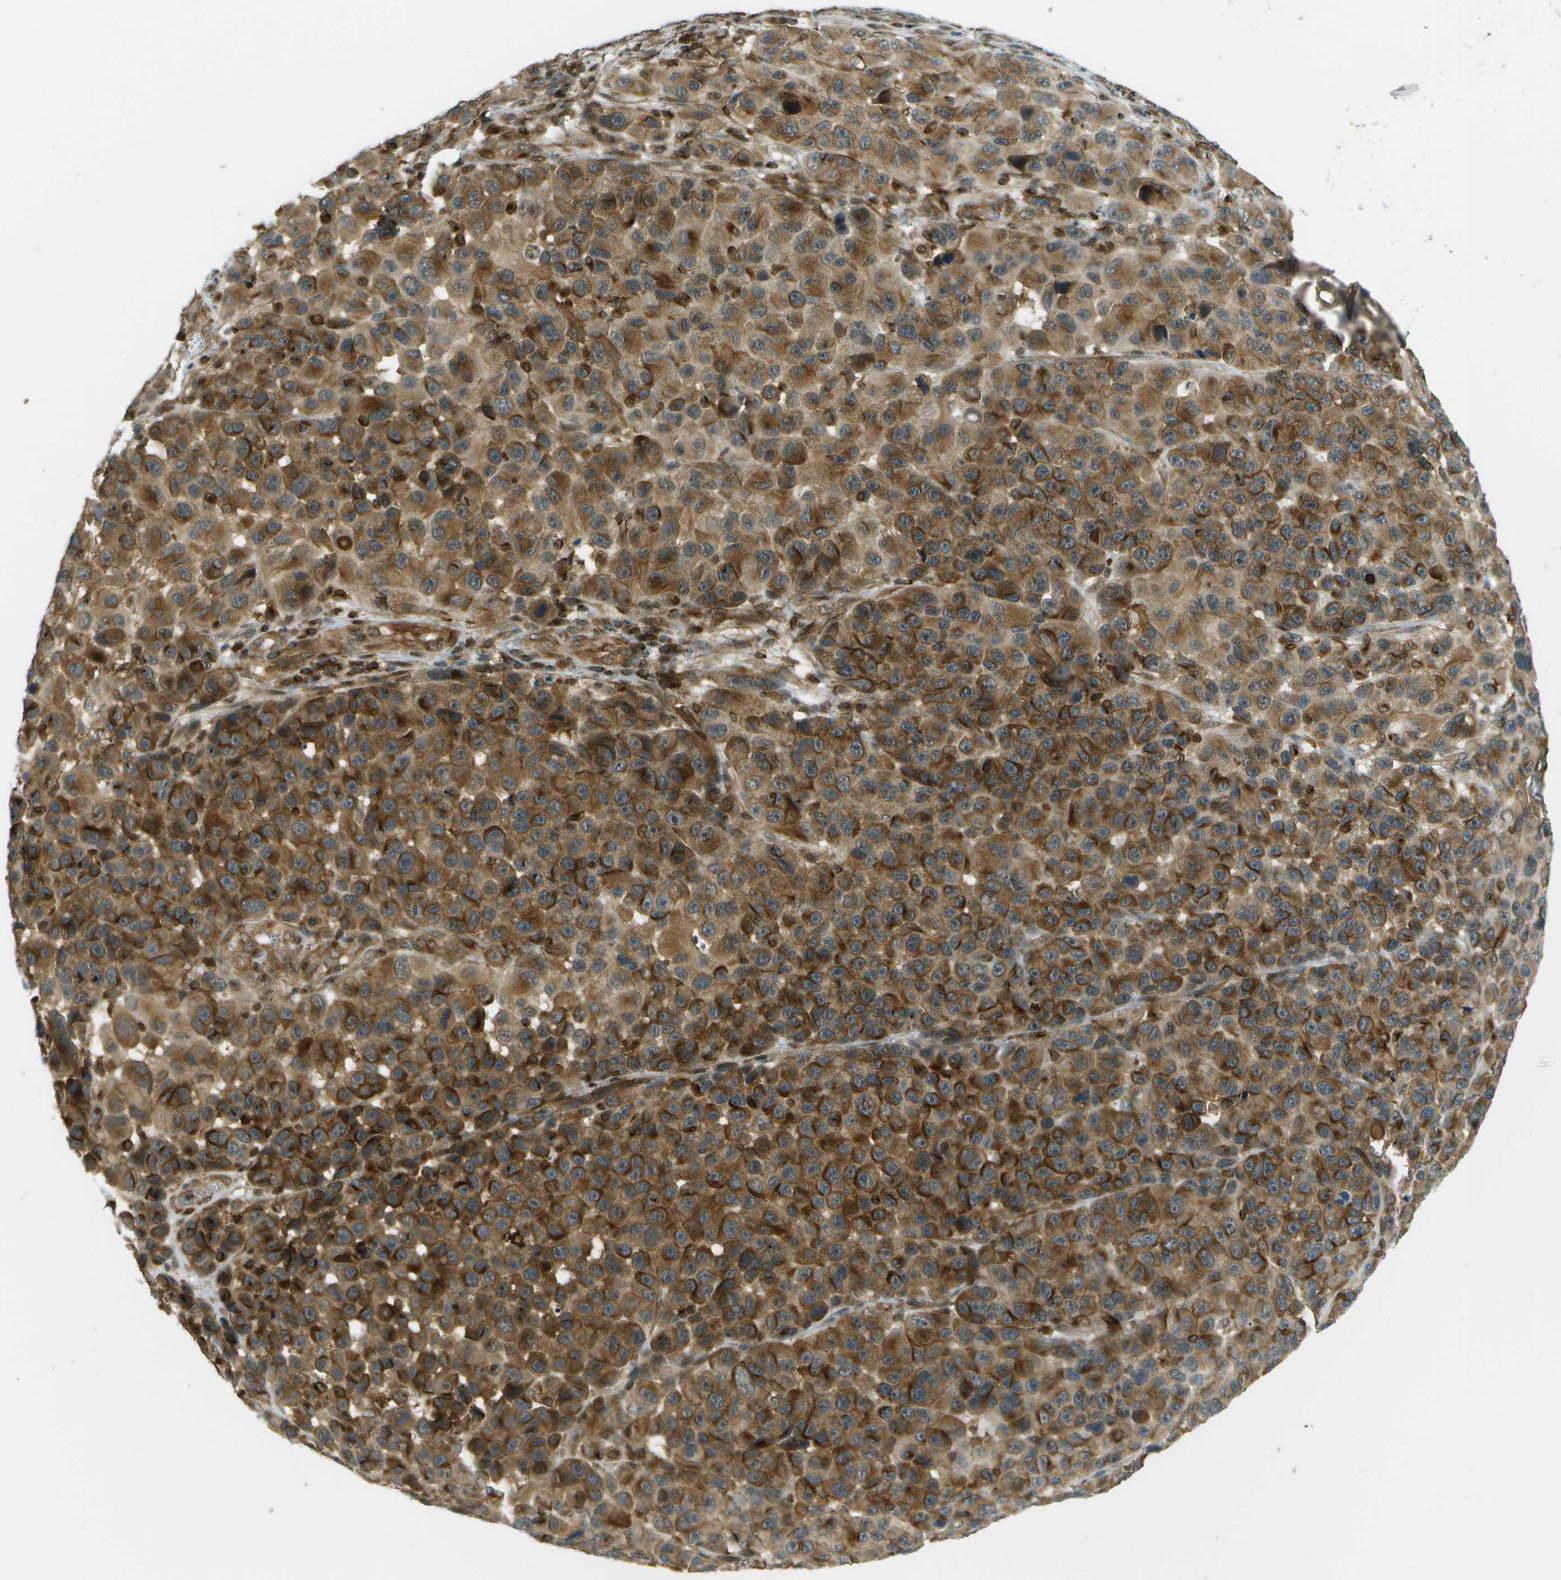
{"staining": {"intensity": "strong", "quantity": "25%-75%", "location": "cytoplasmic/membranous"}, "tissue": "melanoma", "cell_type": "Tumor cells", "image_type": "cancer", "snomed": [{"axis": "morphology", "description": "Malignant melanoma, NOS"}, {"axis": "topography", "description": "Skin"}], "caption": "A high-resolution micrograph shows IHC staining of malignant melanoma, which exhibits strong cytoplasmic/membranous expression in about 25%-75% of tumor cells.", "gene": "TMTC1", "patient": {"sex": "male", "age": 53}}